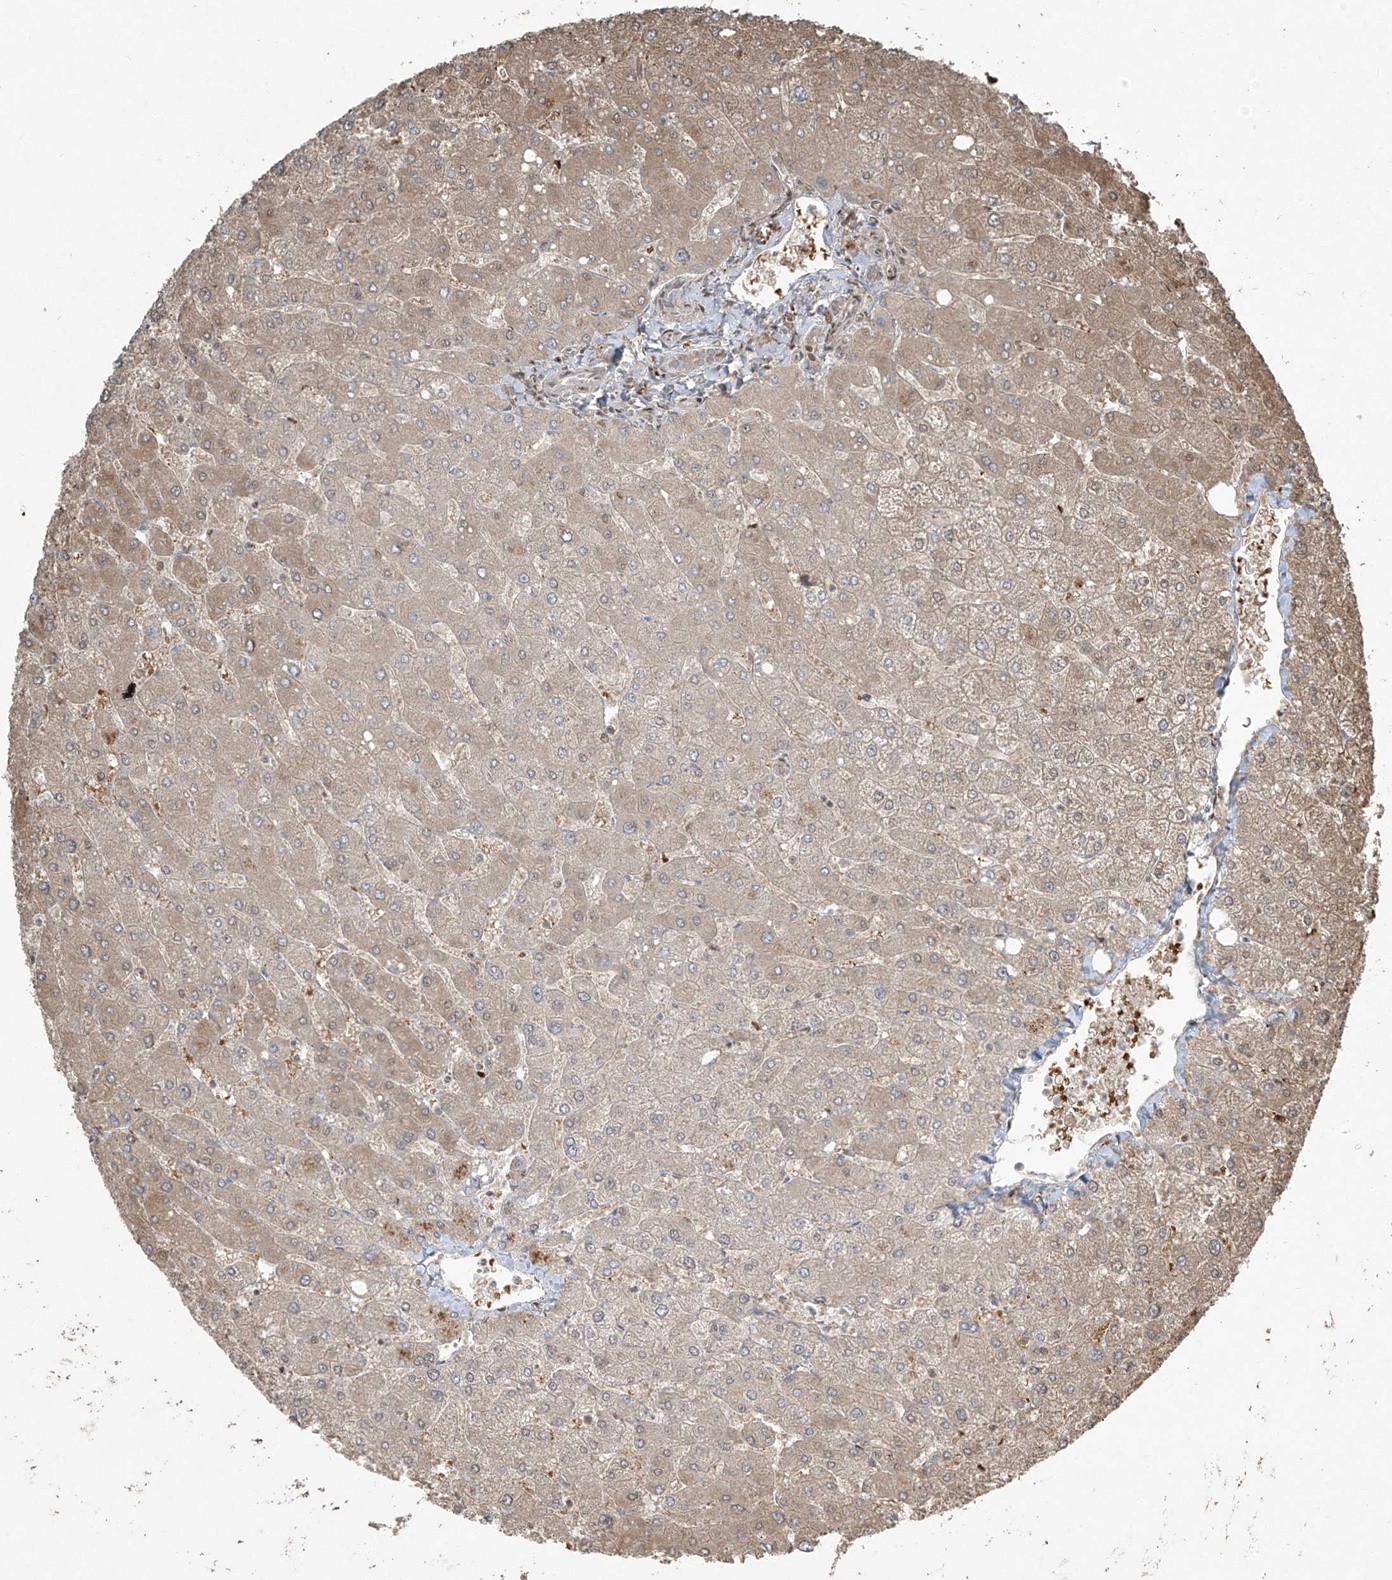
{"staining": {"intensity": "moderate", "quantity": "25%-75%", "location": "cytoplasmic/membranous"}, "tissue": "liver", "cell_type": "Cholangiocytes", "image_type": "normal", "snomed": [{"axis": "morphology", "description": "Normal tissue, NOS"}, {"axis": "topography", "description": "Liver"}], "caption": "The photomicrograph reveals immunohistochemical staining of benign liver. There is moderate cytoplasmic/membranous expression is identified in about 25%-75% of cholangiocytes.", "gene": "TTC22", "patient": {"sex": "male", "age": 55}}